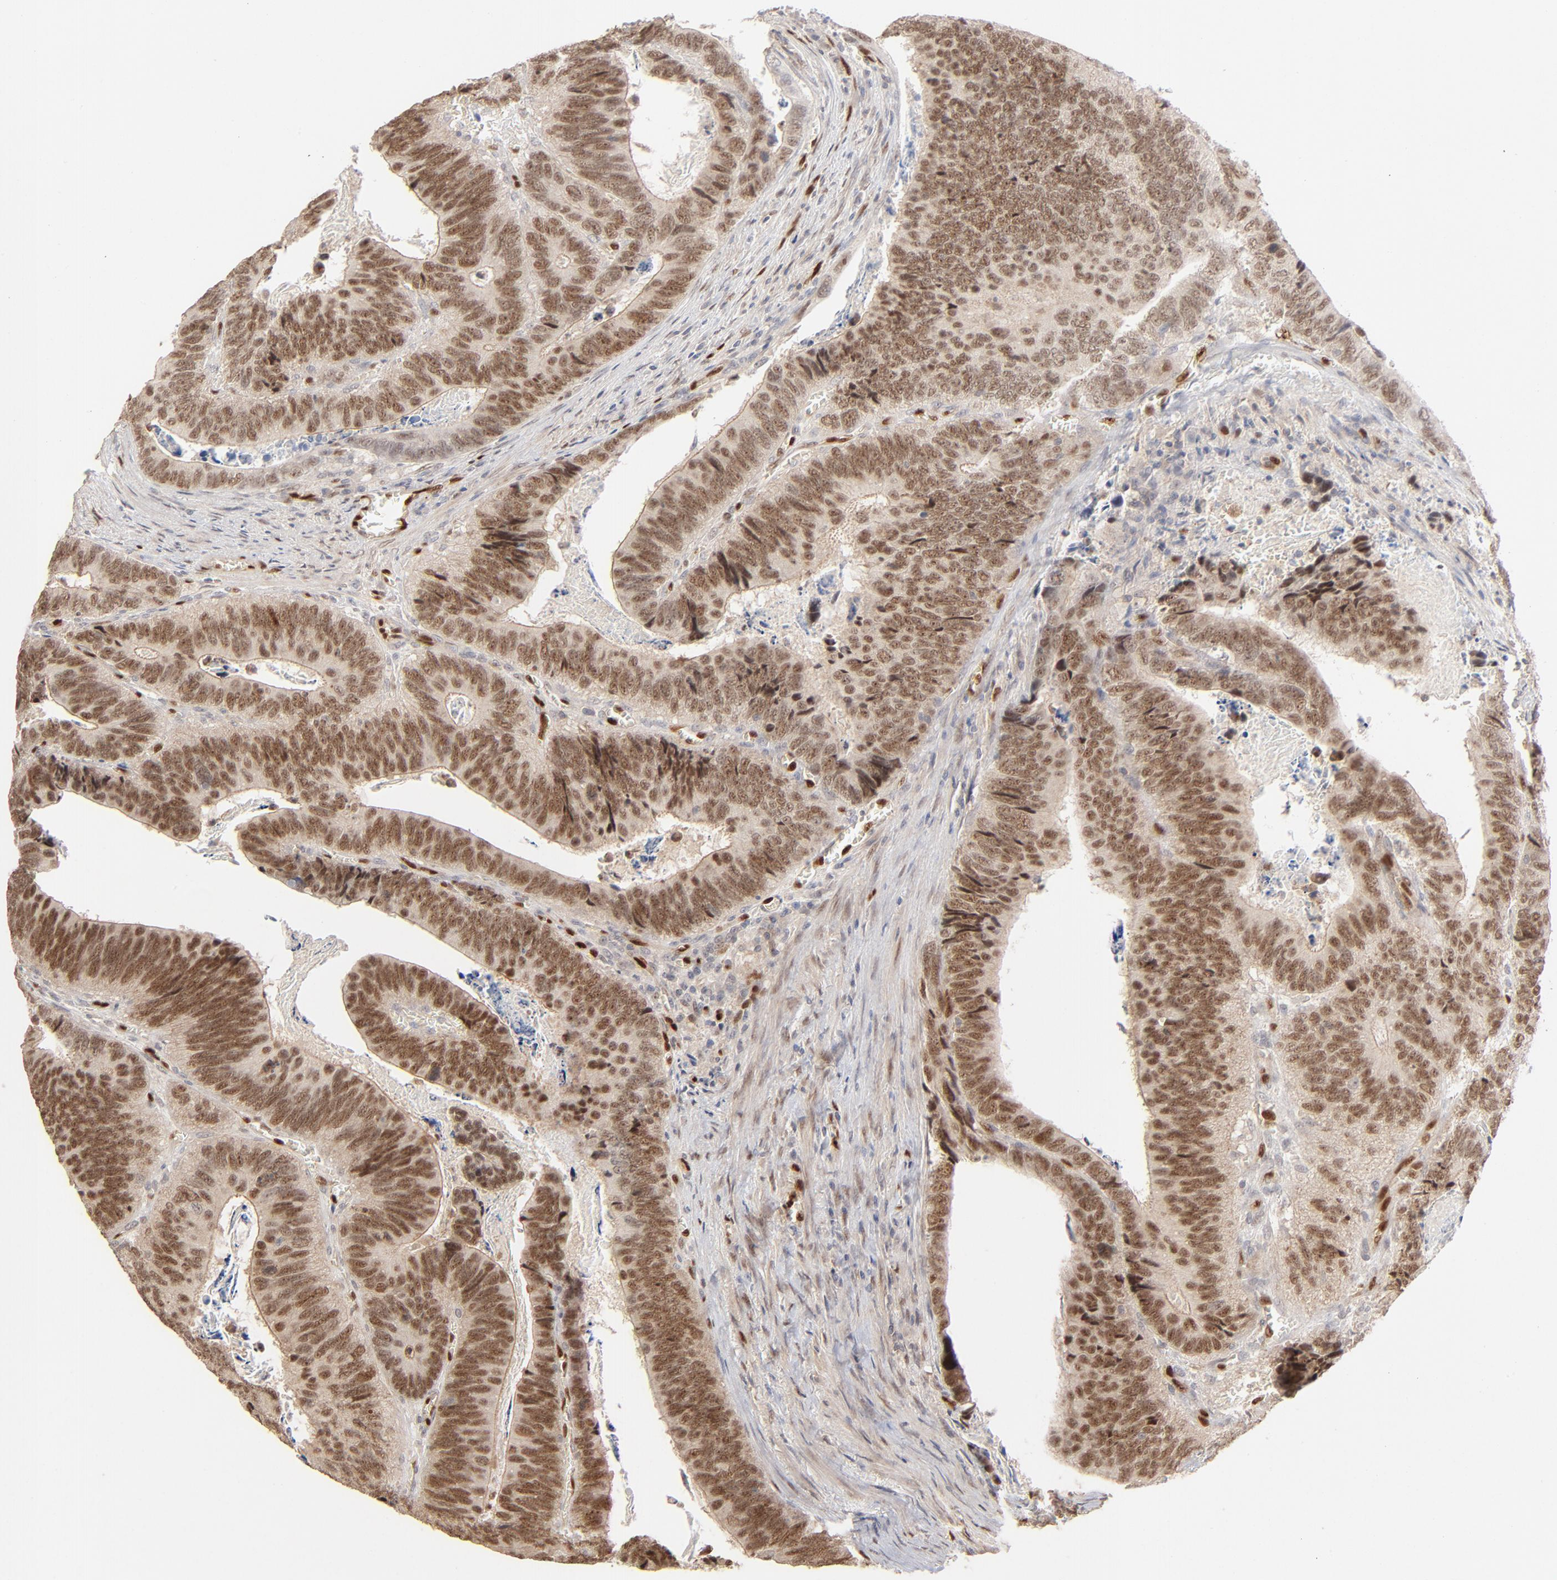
{"staining": {"intensity": "moderate", "quantity": ">75%", "location": "nuclear"}, "tissue": "colorectal cancer", "cell_type": "Tumor cells", "image_type": "cancer", "snomed": [{"axis": "morphology", "description": "Adenocarcinoma, NOS"}, {"axis": "topography", "description": "Colon"}], "caption": "Protein staining of colorectal cancer (adenocarcinoma) tissue demonstrates moderate nuclear positivity in about >75% of tumor cells. (DAB (3,3'-diaminobenzidine) = brown stain, brightfield microscopy at high magnification).", "gene": "NFIB", "patient": {"sex": "male", "age": 72}}